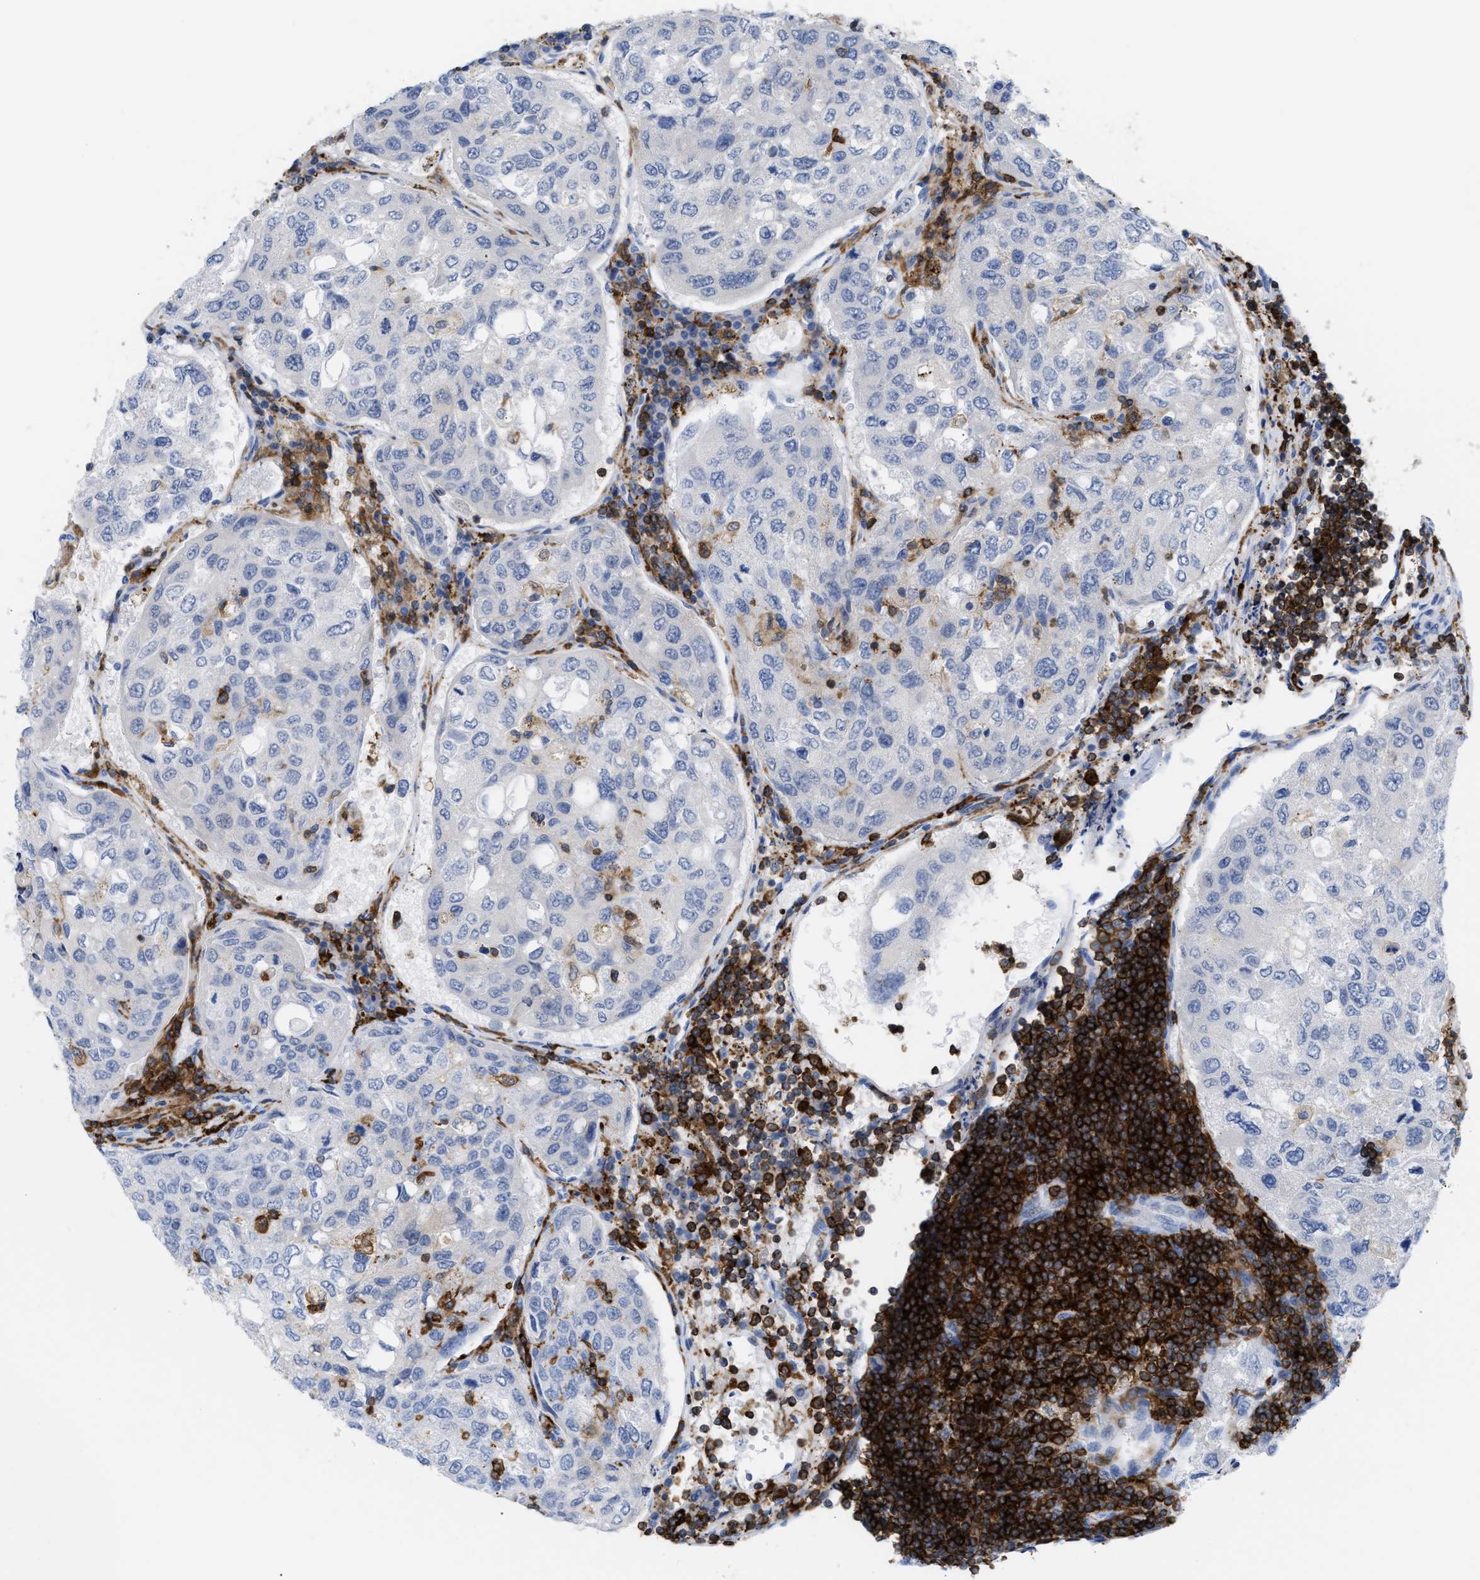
{"staining": {"intensity": "negative", "quantity": "none", "location": "none"}, "tissue": "urothelial cancer", "cell_type": "Tumor cells", "image_type": "cancer", "snomed": [{"axis": "morphology", "description": "Urothelial carcinoma, High grade"}, {"axis": "topography", "description": "Lymph node"}, {"axis": "topography", "description": "Urinary bladder"}], "caption": "An immunohistochemistry (IHC) photomicrograph of urothelial cancer is shown. There is no staining in tumor cells of urothelial cancer. Brightfield microscopy of immunohistochemistry stained with DAB (brown) and hematoxylin (blue), captured at high magnification.", "gene": "LCP1", "patient": {"sex": "male", "age": 51}}